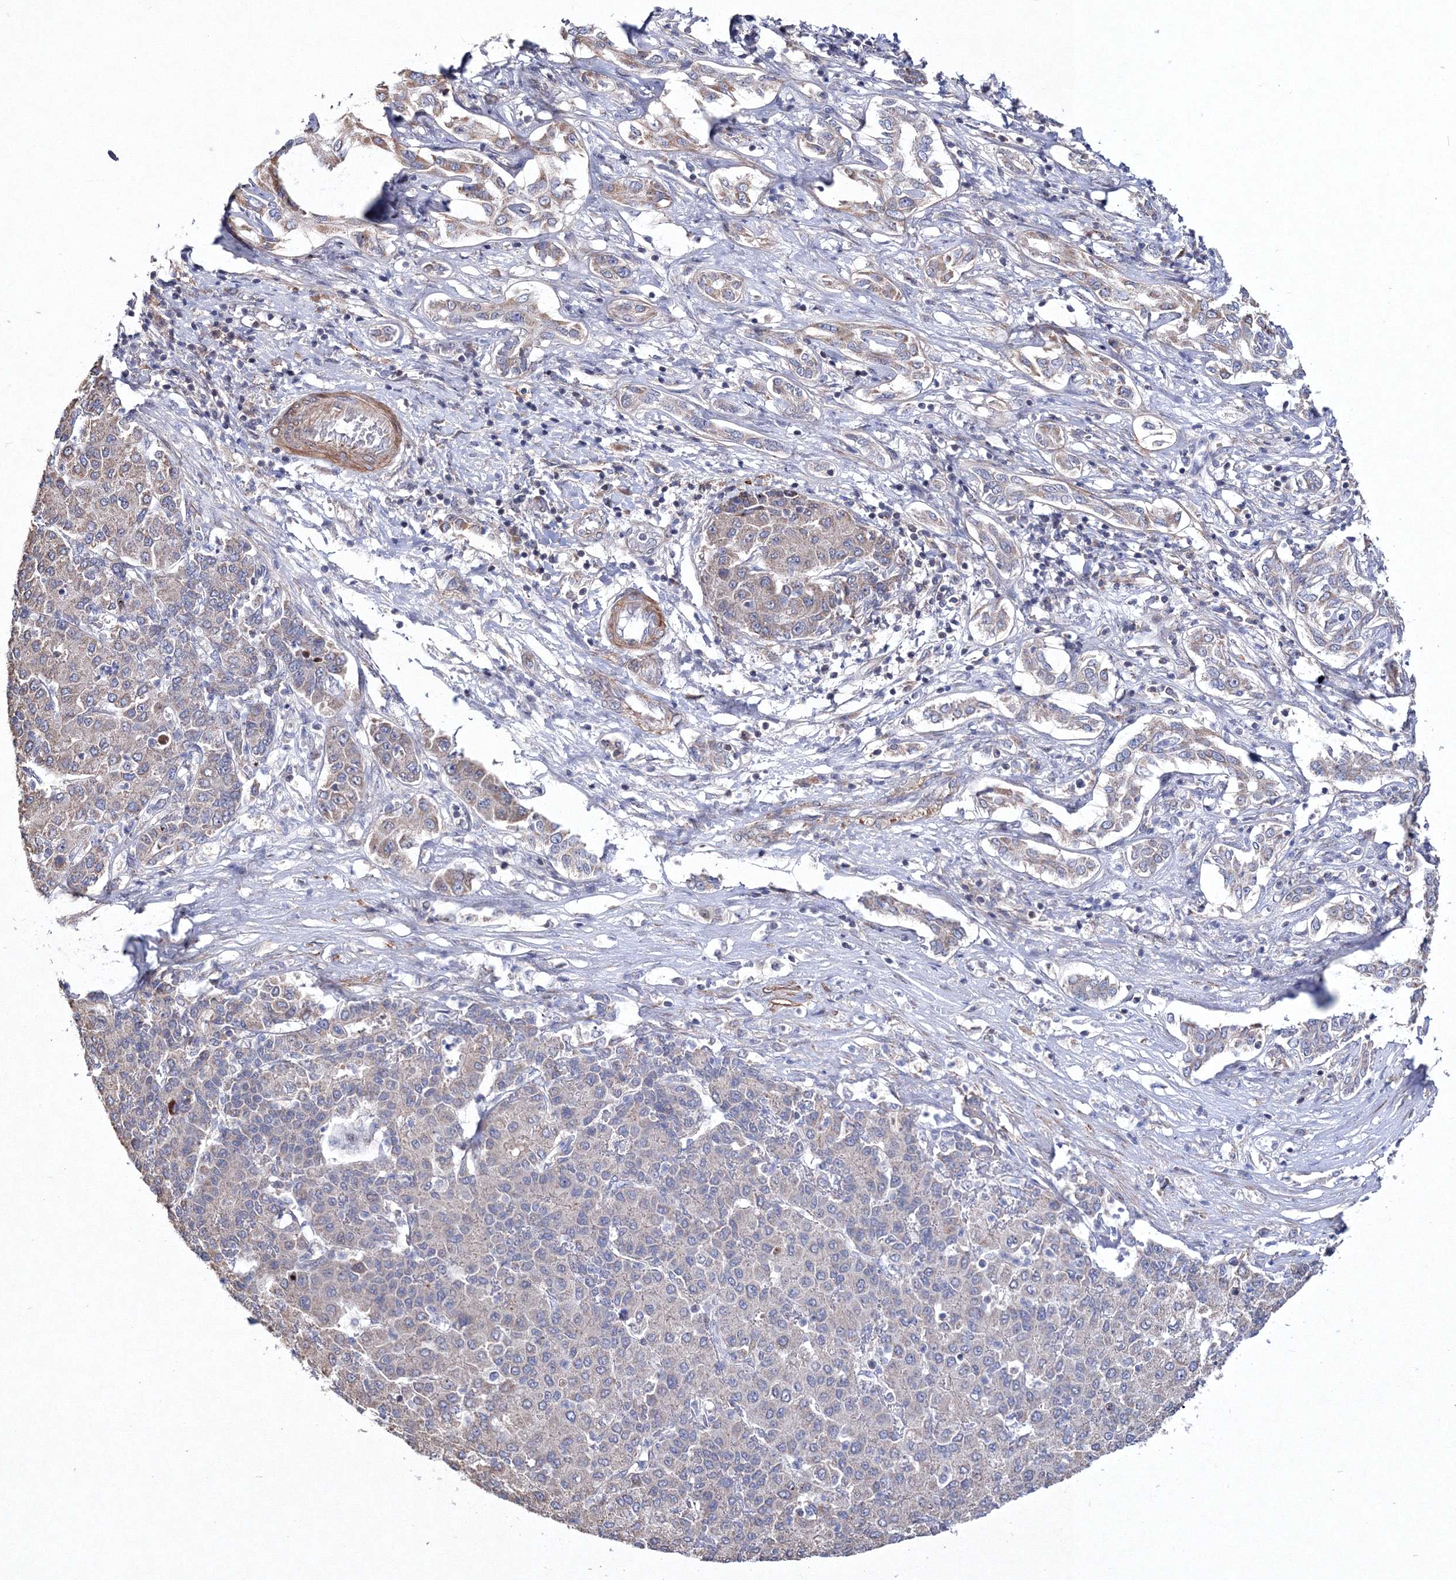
{"staining": {"intensity": "negative", "quantity": "none", "location": "none"}, "tissue": "liver cancer", "cell_type": "Tumor cells", "image_type": "cancer", "snomed": [{"axis": "morphology", "description": "Carcinoma, Hepatocellular, NOS"}, {"axis": "topography", "description": "Liver"}], "caption": "The immunohistochemistry (IHC) photomicrograph has no significant expression in tumor cells of liver cancer tissue.", "gene": "PPP2R2B", "patient": {"sex": "male", "age": 65}}